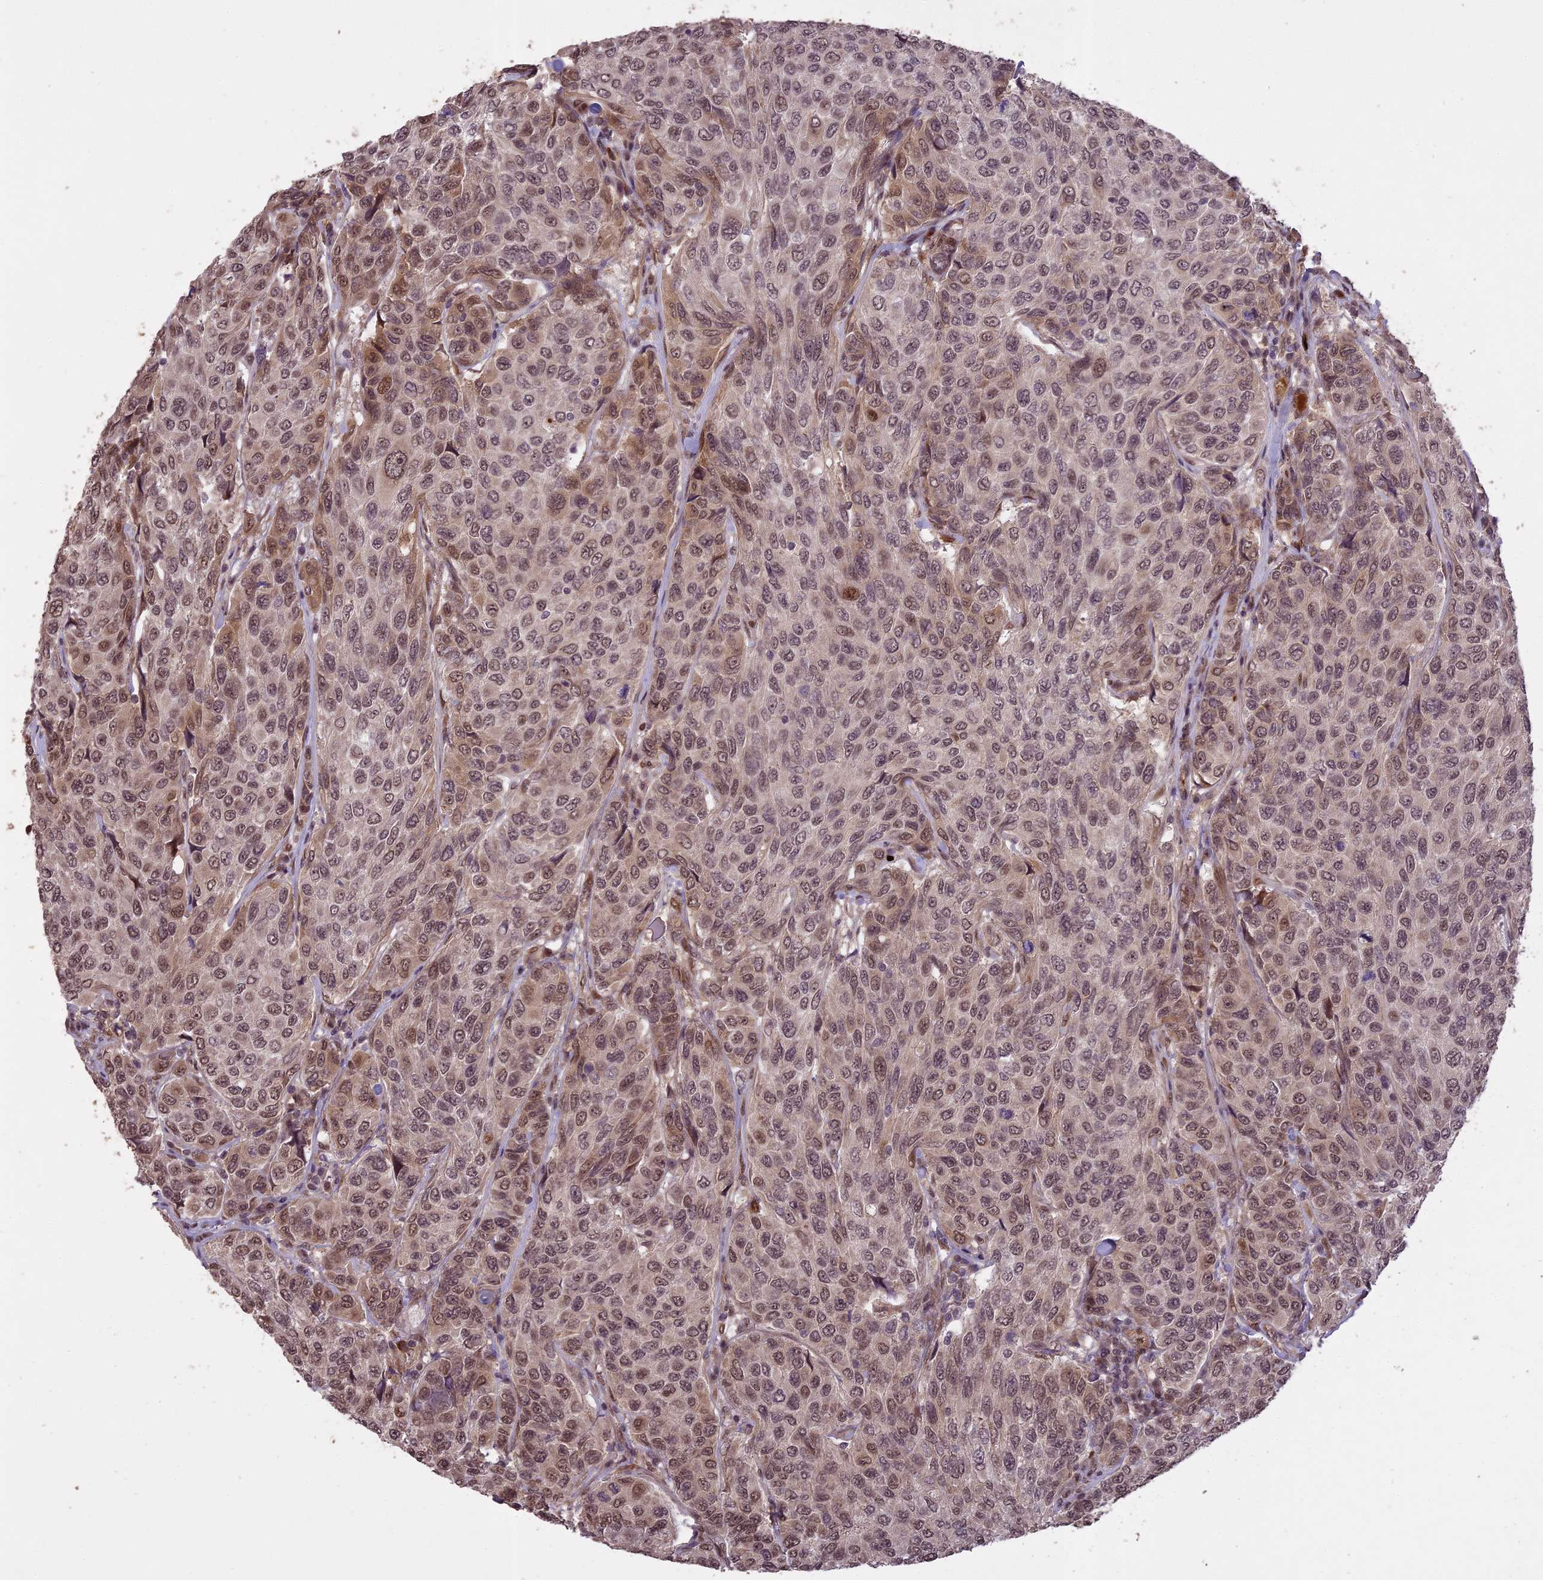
{"staining": {"intensity": "moderate", "quantity": "25%-75%", "location": "cytoplasmic/membranous,nuclear"}, "tissue": "breast cancer", "cell_type": "Tumor cells", "image_type": "cancer", "snomed": [{"axis": "morphology", "description": "Duct carcinoma"}, {"axis": "topography", "description": "Breast"}], "caption": "Immunohistochemistry histopathology image of breast cancer (infiltrating ductal carcinoma) stained for a protein (brown), which shows medium levels of moderate cytoplasmic/membranous and nuclear expression in approximately 25%-75% of tumor cells.", "gene": "PRELID2", "patient": {"sex": "female", "age": 55}}